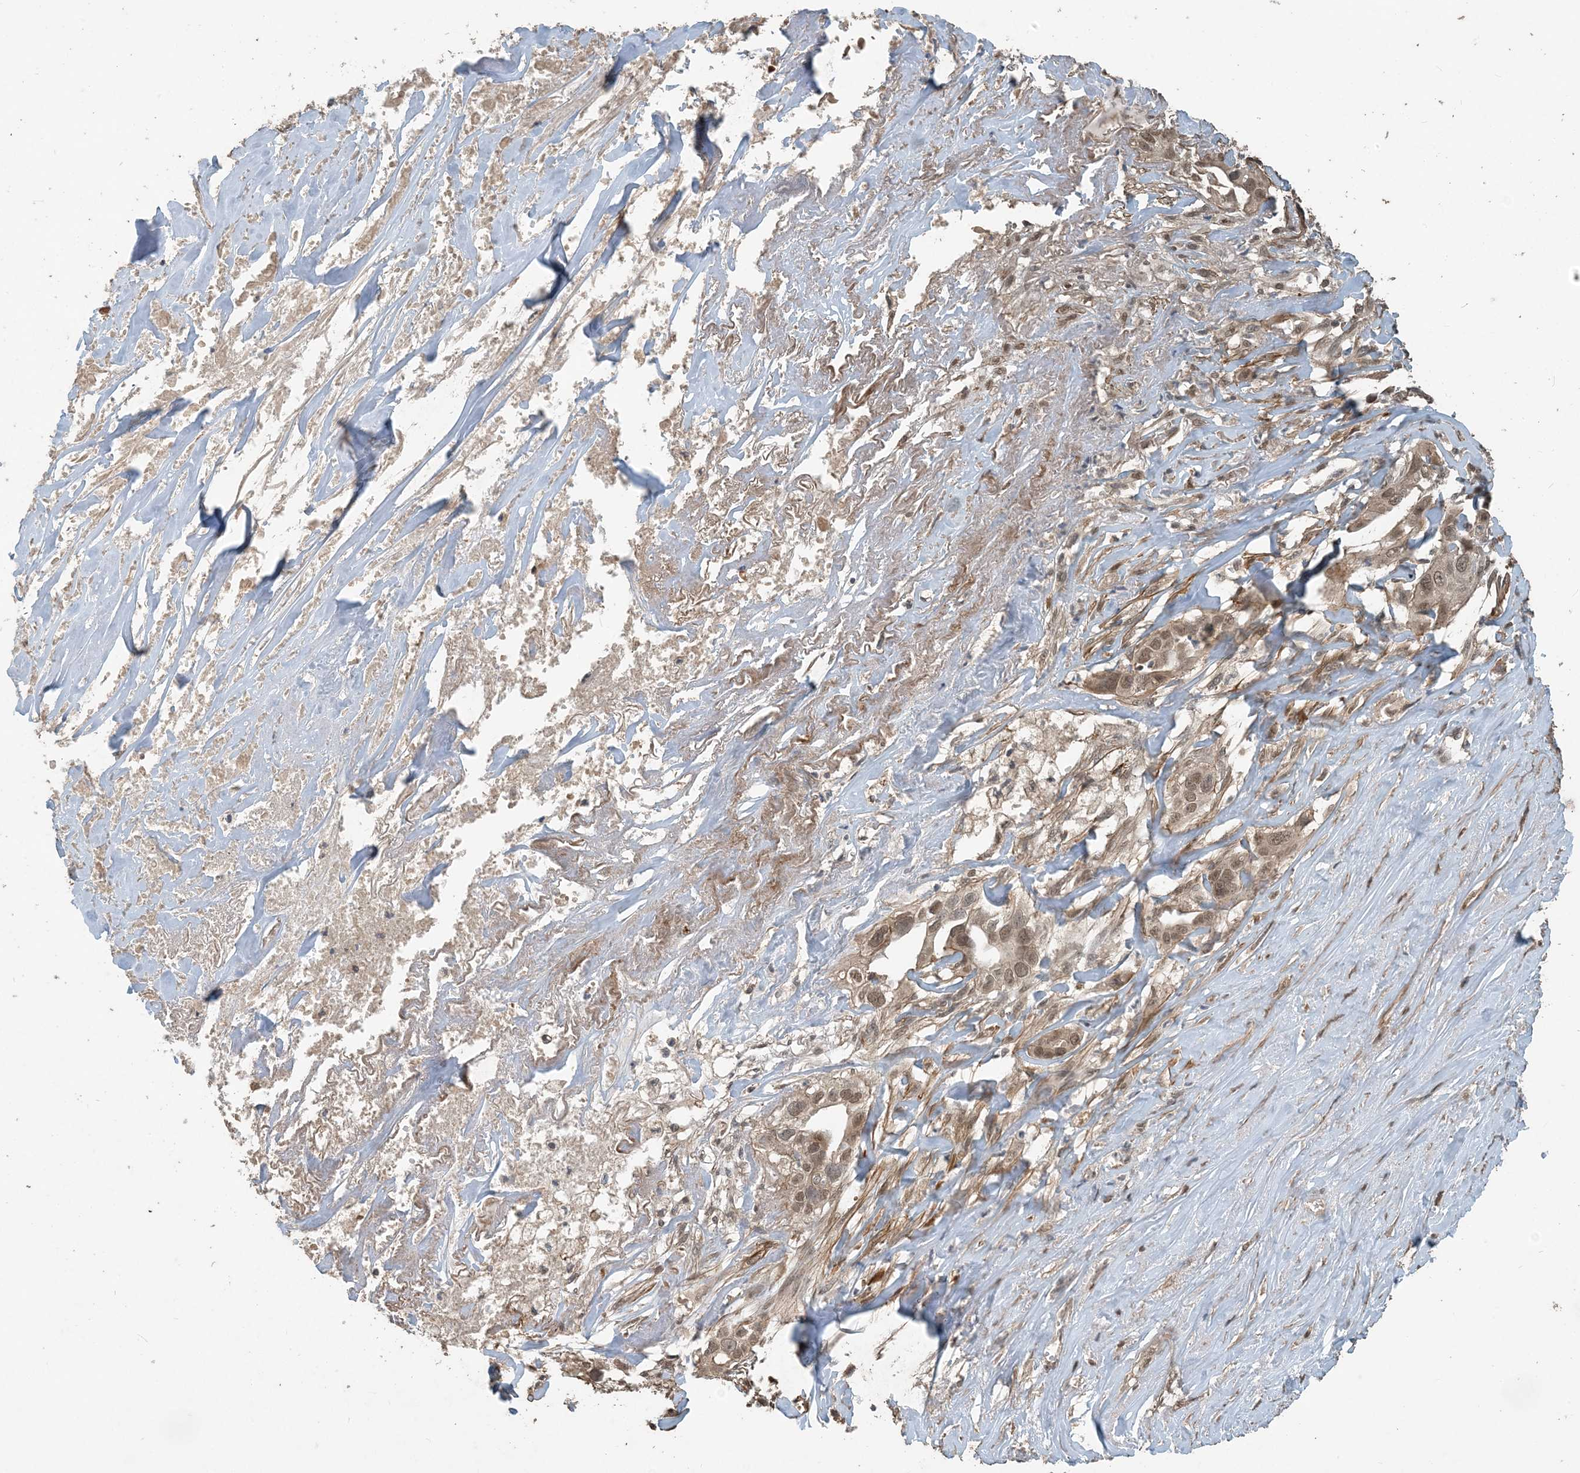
{"staining": {"intensity": "moderate", "quantity": ">75%", "location": "cytoplasmic/membranous,nuclear"}, "tissue": "liver cancer", "cell_type": "Tumor cells", "image_type": "cancer", "snomed": [{"axis": "morphology", "description": "Cholangiocarcinoma"}, {"axis": "topography", "description": "Liver"}], "caption": "There is medium levels of moderate cytoplasmic/membranous and nuclear expression in tumor cells of cholangiocarcinoma (liver), as demonstrated by immunohistochemical staining (brown color).", "gene": "ZC3H12A", "patient": {"sex": "female", "age": 79}}